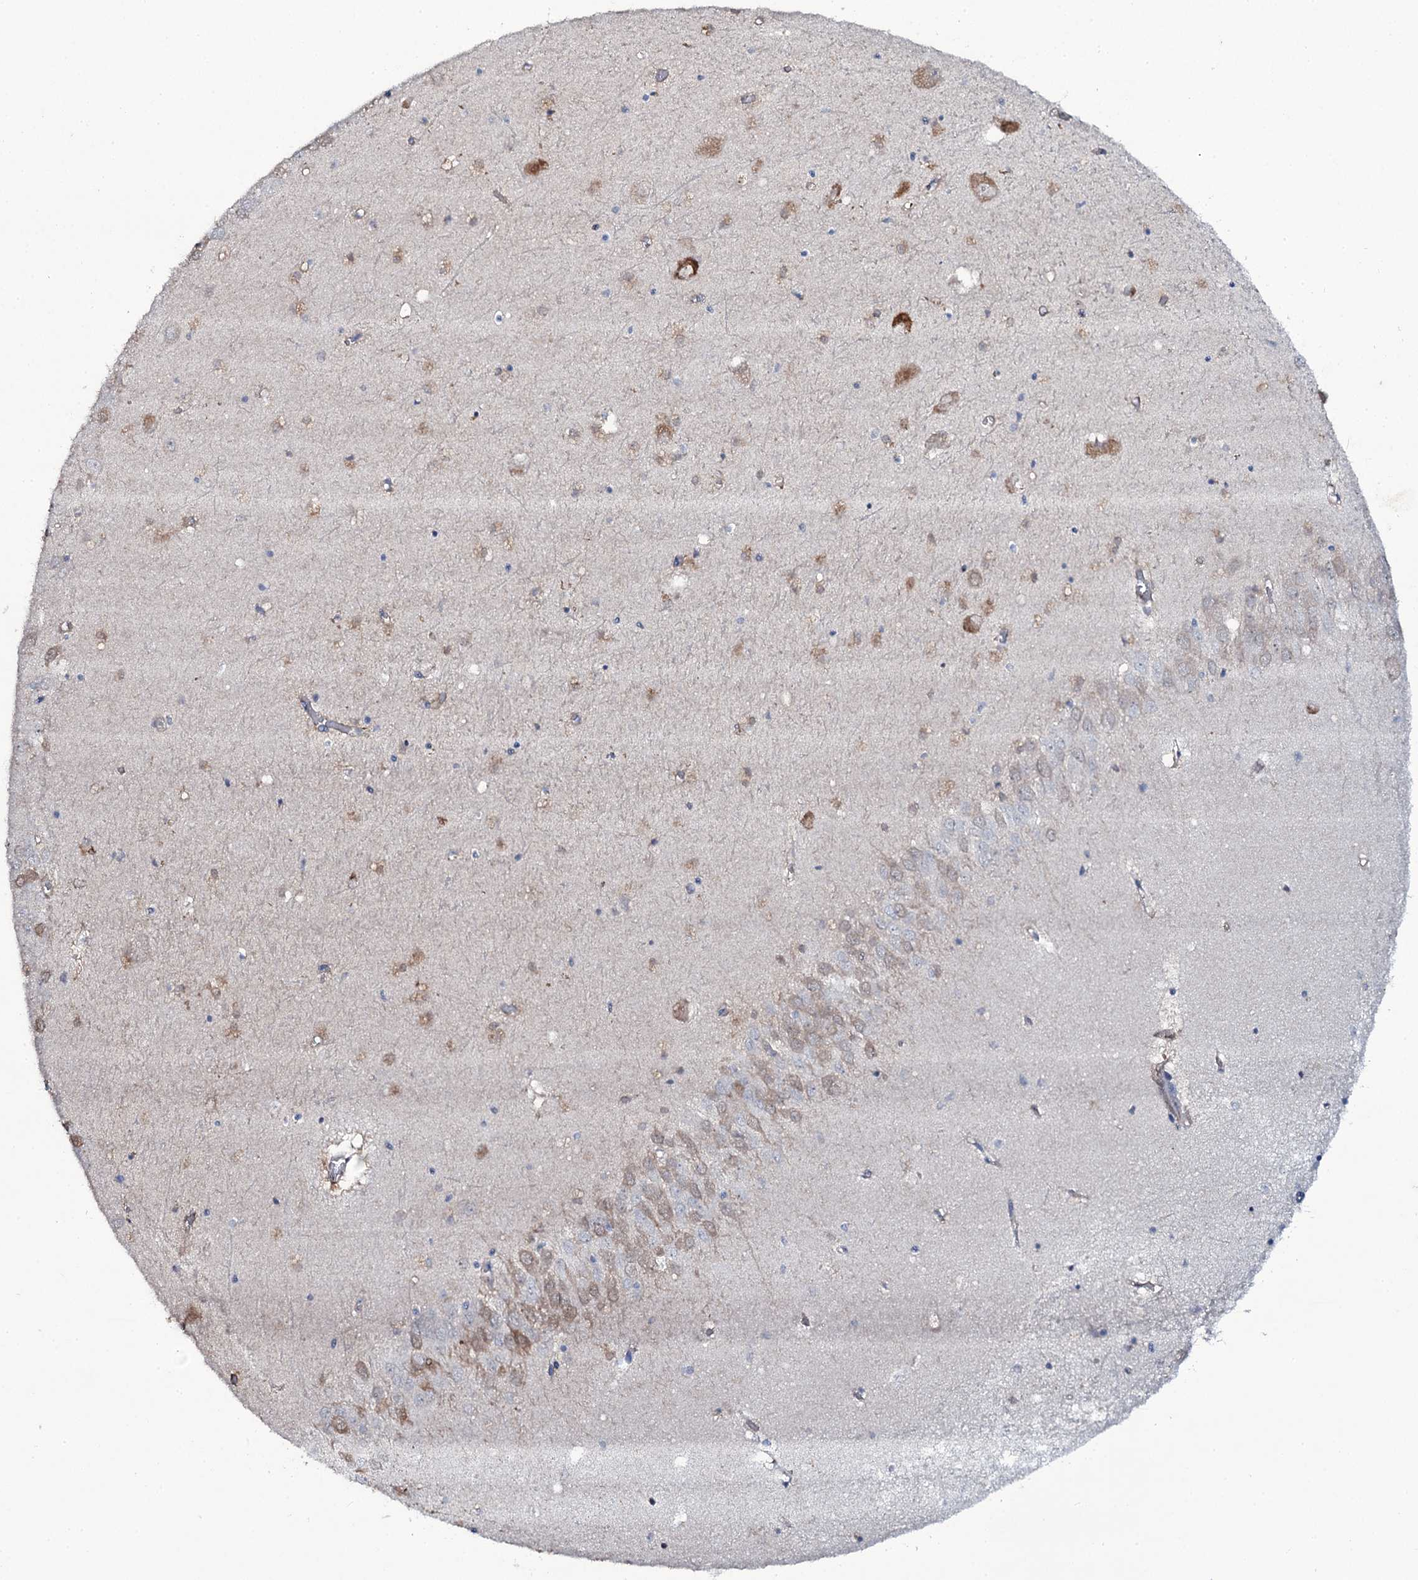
{"staining": {"intensity": "moderate", "quantity": "<25%", "location": "cytoplasmic/membranous"}, "tissue": "hippocampus", "cell_type": "Glial cells", "image_type": "normal", "snomed": [{"axis": "morphology", "description": "Normal tissue, NOS"}, {"axis": "topography", "description": "Hippocampus"}], "caption": "Brown immunohistochemical staining in benign human hippocampus displays moderate cytoplasmic/membranous positivity in approximately <25% of glial cells. (brown staining indicates protein expression, while blue staining denotes nuclei).", "gene": "EDN1", "patient": {"sex": "male", "age": 70}}